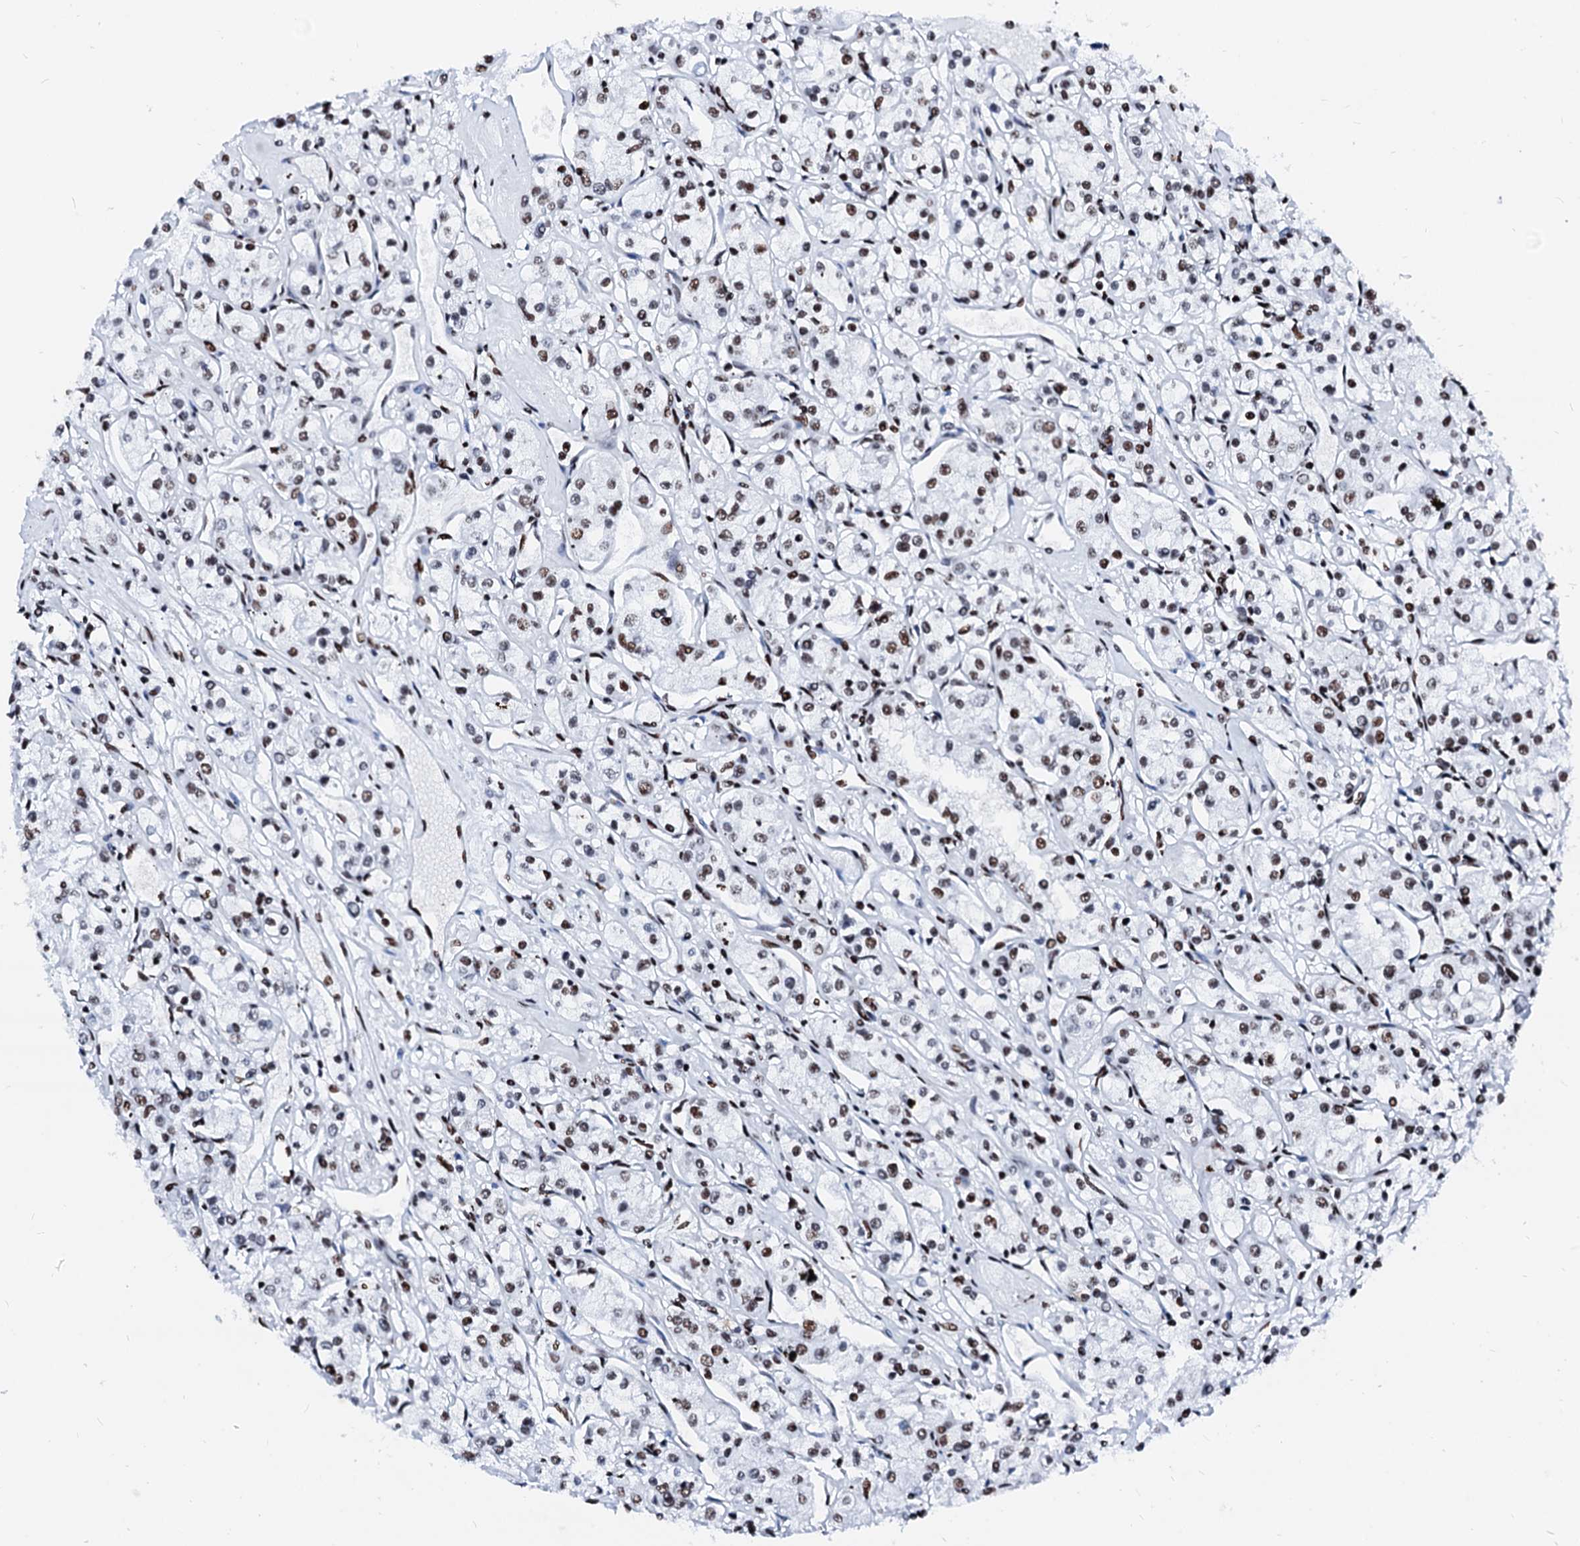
{"staining": {"intensity": "moderate", "quantity": ">75%", "location": "nuclear"}, "tissue": "renal cancer", "cell_type": "Tumor cells", "image_type": "cancer", "snomed": [{"axis": "morphology", "description": "Adenocarcinoma, NOS"}, {"axis": "topography", "description": "Kidney"}], "caption": "Moderate nuclear protein expression is appreciated in approximately >75% of tumor cells in renal cancer (adenocarcinoma).", "gene": "RALY", "patient": {"sex": "female", "age": 59}}